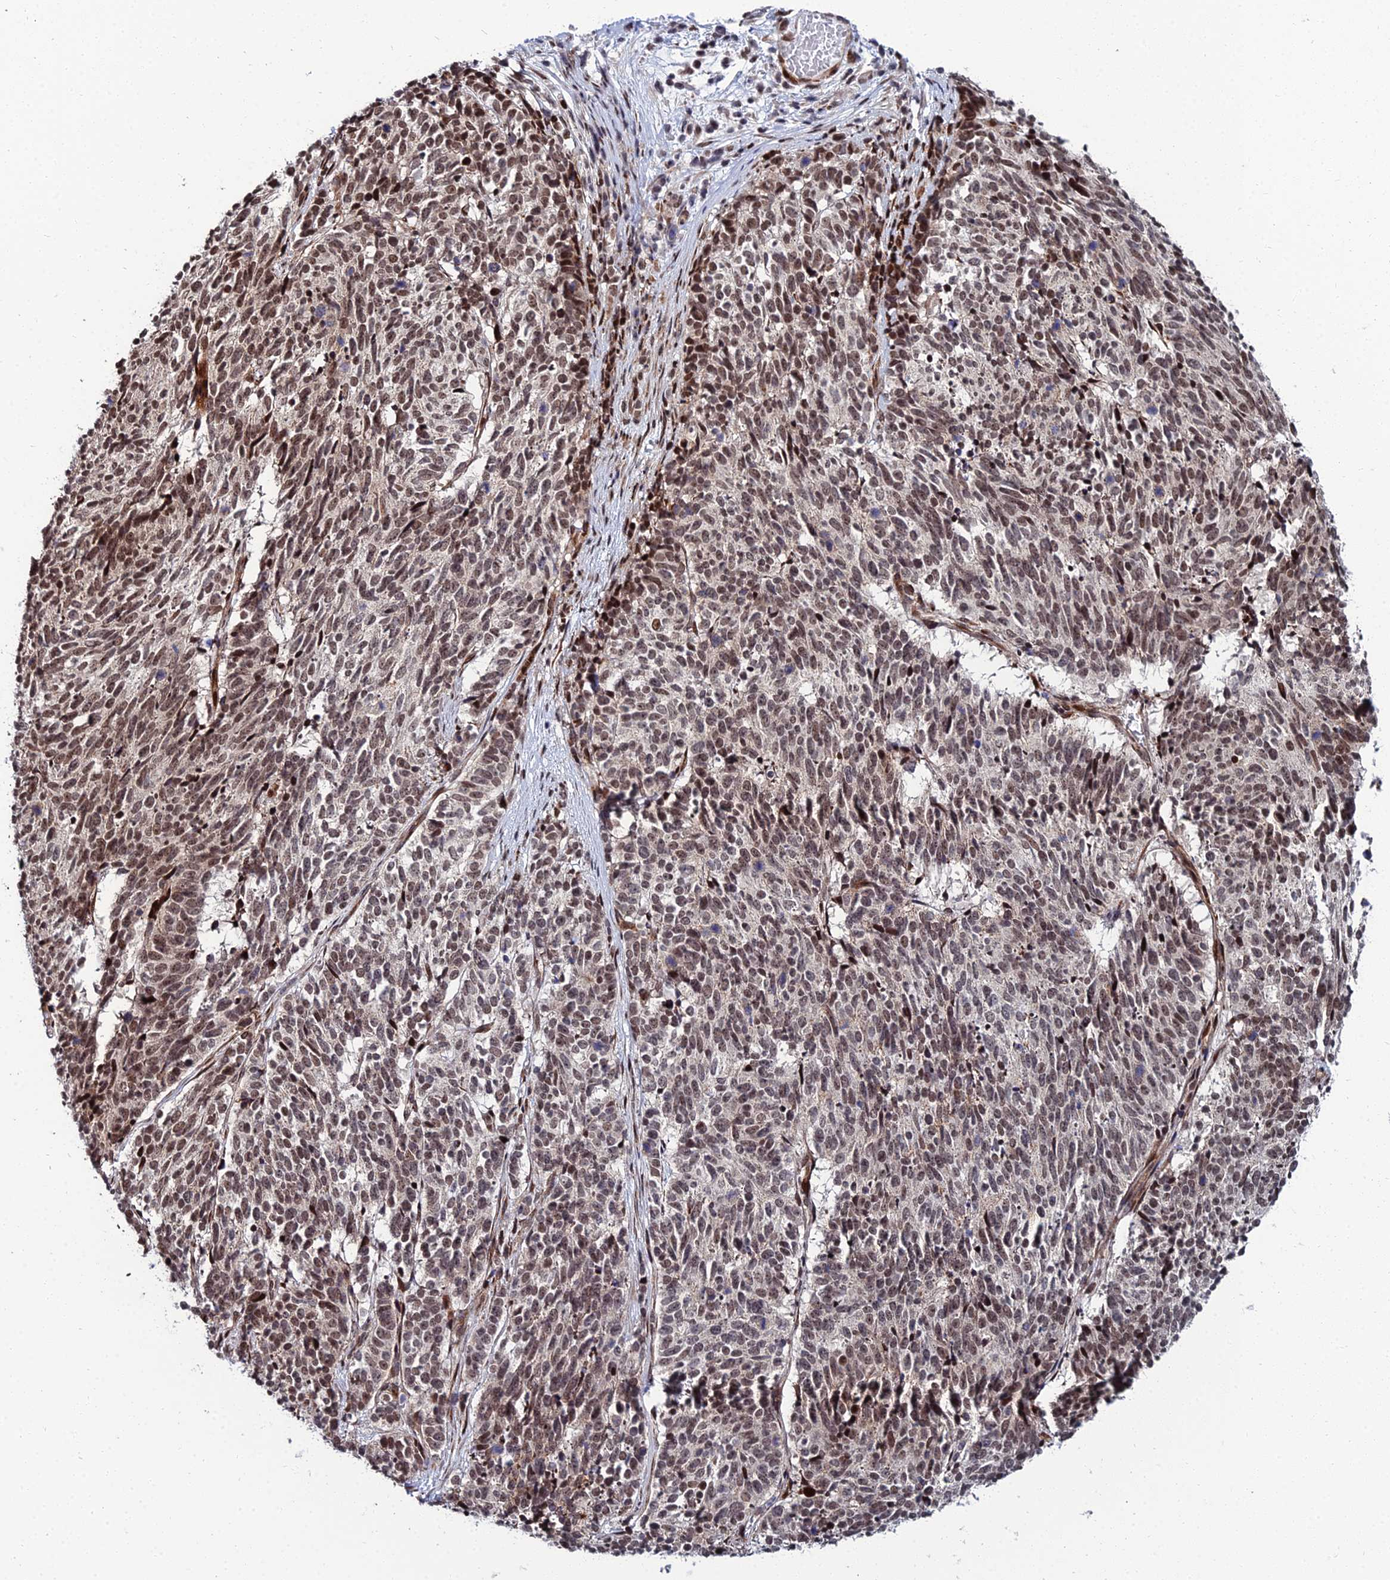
{"staining": {"intensity": "moderate", "quantity": ">75%", "location": "nuclear"}, "tissue": "cervical cancer", "cell_type": "Tumor cells", "image_type": "cancer", "snomed": [{"axis": "morphology", "description": "Squamous cell carcinoma, NOS"}, {"axis": "topography", "description": "Cervix"}], "caption": "Immunohistochemistry of human cervical cancer exhibits medium levels of moderate nuclear positivity in approximately >75% of tumor cells. The protein of interest is shown in brown color, while the nuclei are stained blue.", "gene": "ZNF668", "patient": {"sex": "female", "age": 29}}